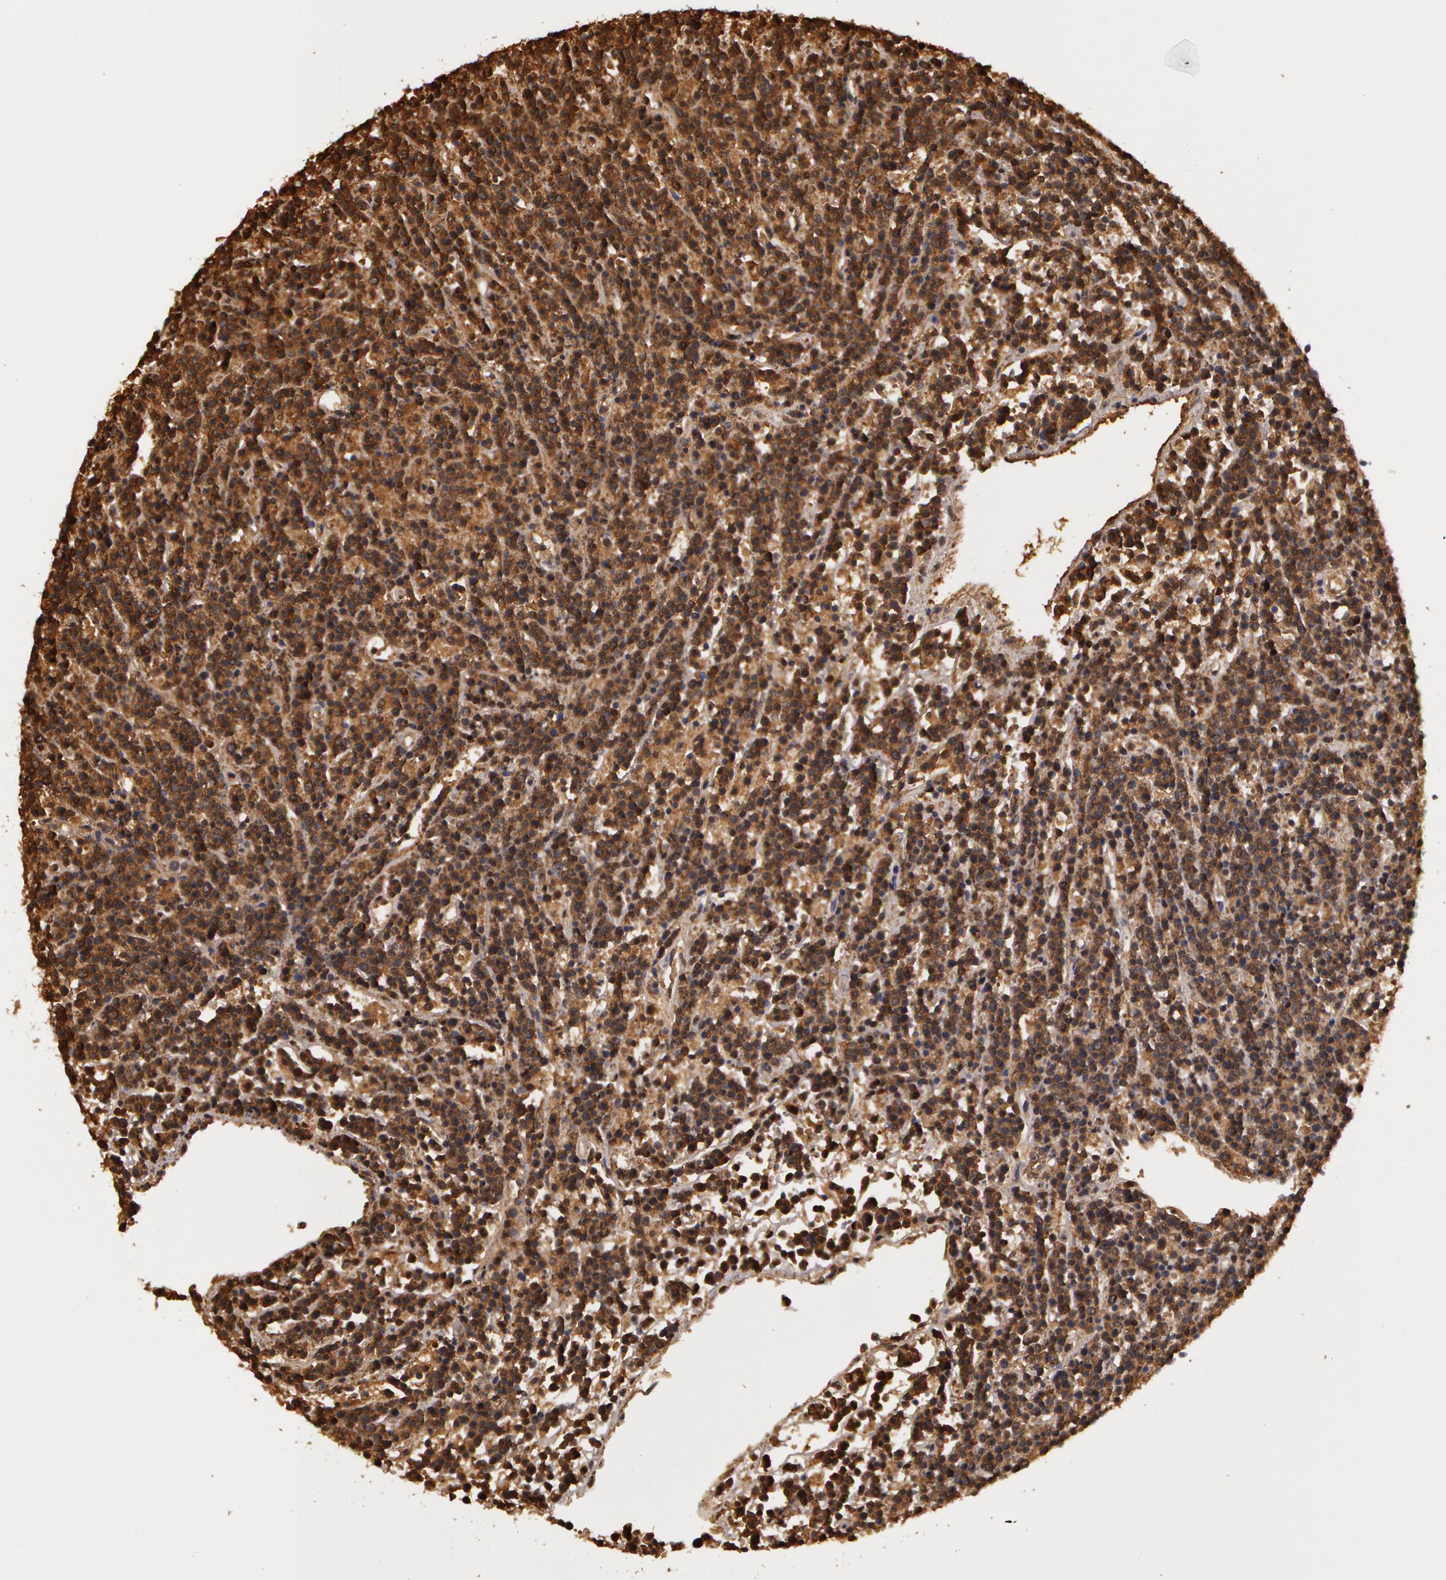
{"staining": {"intensity": "moderate", "quantity": ">75%", "location": "cytoplasmic/membranous"}, "tissue": "lymphoma", "cell_type": "Tumor cells", "image_type": "cancer", "snomed": [{"axis": "morphology", "description": "Malignant lymphoma, non-Hodgkin's type, High grade"}, {"axis": "topography", "description": "Ovary"}], "caption": "Tumor cells reveal medium levels of moderate cytoplasmic/membranous expression in approximately >75% of cells in lymphoma.", "gene": "AHSA1", "patient": {"sex": "female", "age": 56}}